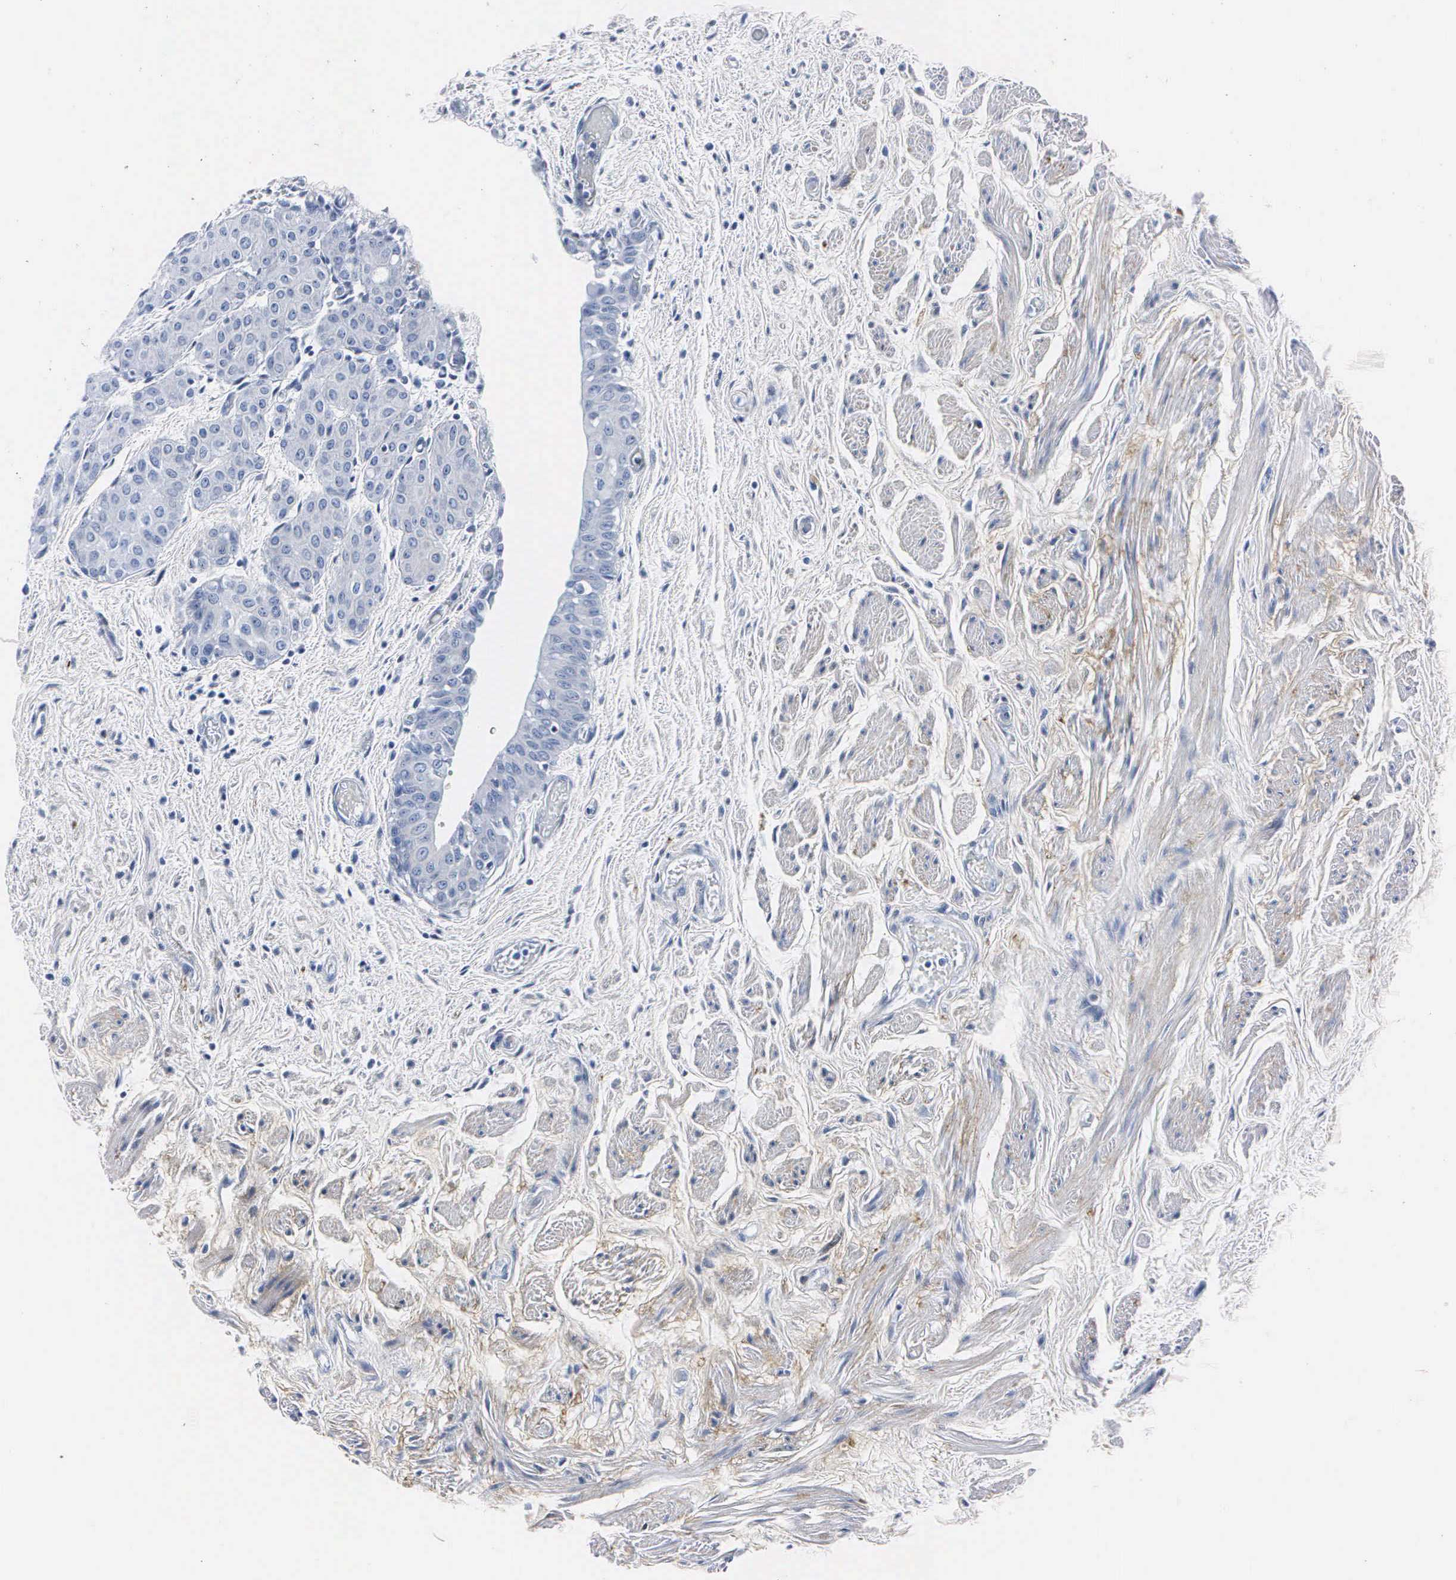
{"staining": {"intensity": "negative", "quantity": "none", "location": "none"}, "tissue": "urinary bladder", "cell_type": "Urothelial cells", "image_type": "normal", "snomed": [{"axis": "morphology", "description": "Normal tissue, NOS"}, {"axis": "topography", "description": "Urinary bladder"}], "caption": "Image shows no protein staining in urothelial cells of unremarkable urinary bladder.", "gene": "ENO2", "patient": {"sex": "male", "age": 72}}